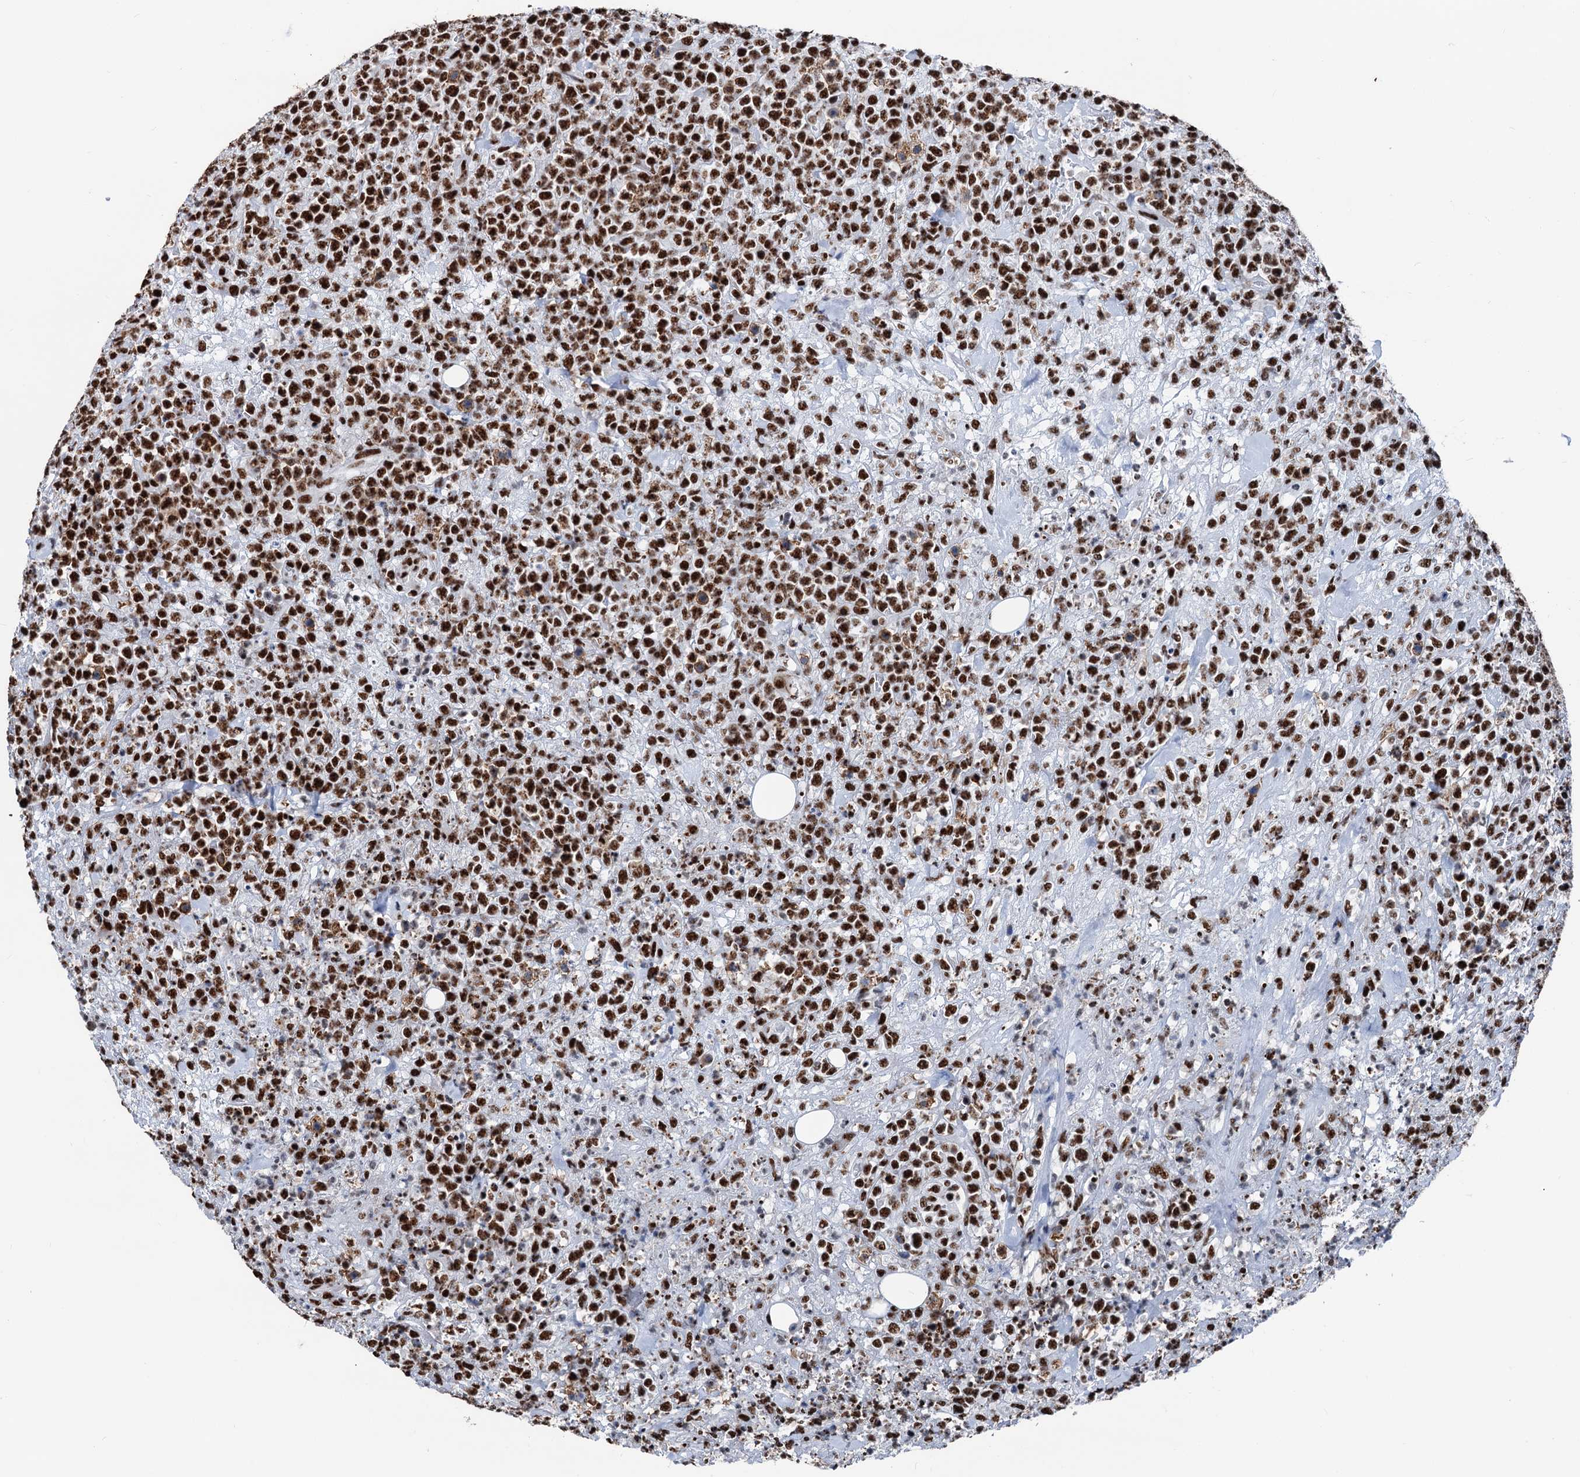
{"staining": {"intensity": "strong", "quantity": ">75%", "location": "nuclear"}, "tissue": "lymphoma", "cell_type": "Tumor cells", "image_type": "cancer", "snomed": [{"axis": "morphology", "description": "Malignant lymphoma, non-Hodgkin's type, High grade"}, {"axis": "topography", "description": "Colon"}], "caption": "There is high levels of strong nuclear staining in tumor cells of malignant lymphoma, non-Hodgkin's type (high-grade), as demonstrated by immunohistochemical staining (brown color).", "gene": "DDX23", "patient": {"sex": "female", "age": 53}}